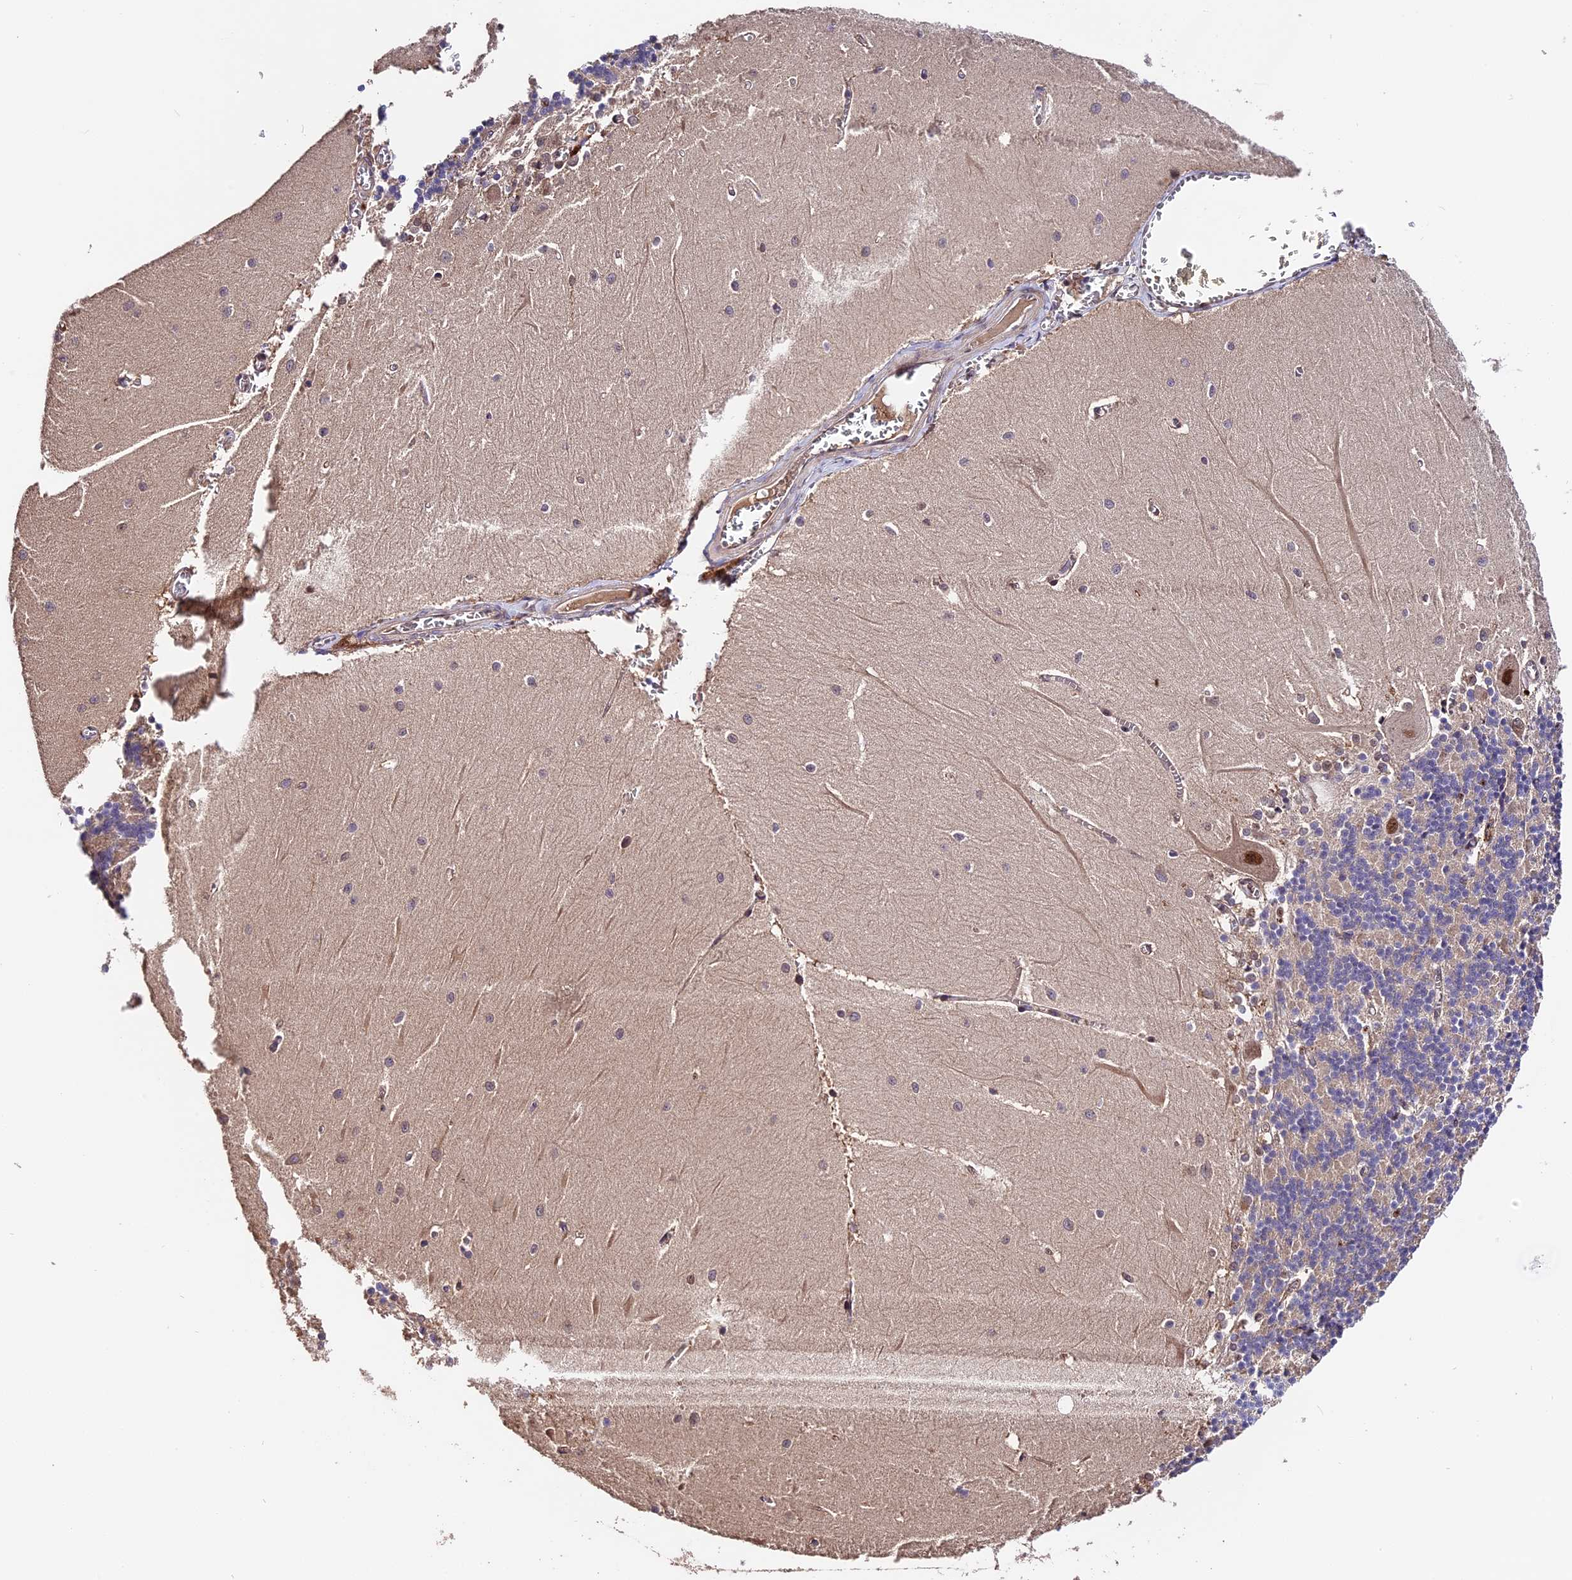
{"staining": {"intensity": "negative", "quantity": "none", "location": "none"}, "tissue": "cerebellum", "cell_type": "Cells in granular layer", "image_type": "normal", "snomed": [{"axis": "morphology", "description": "Normal tissue, NOS"}, {"axis": "topography", "description": "Cerebellum"}], "caption": "The photomicrograph demonstrates no significant expression in cells in granular layer of cerebellum. (DAB immunohistochemistry with hematoxylin counter stain).", "gene": "TRMT1", "patient": {"sex": "male", "age": 37}}